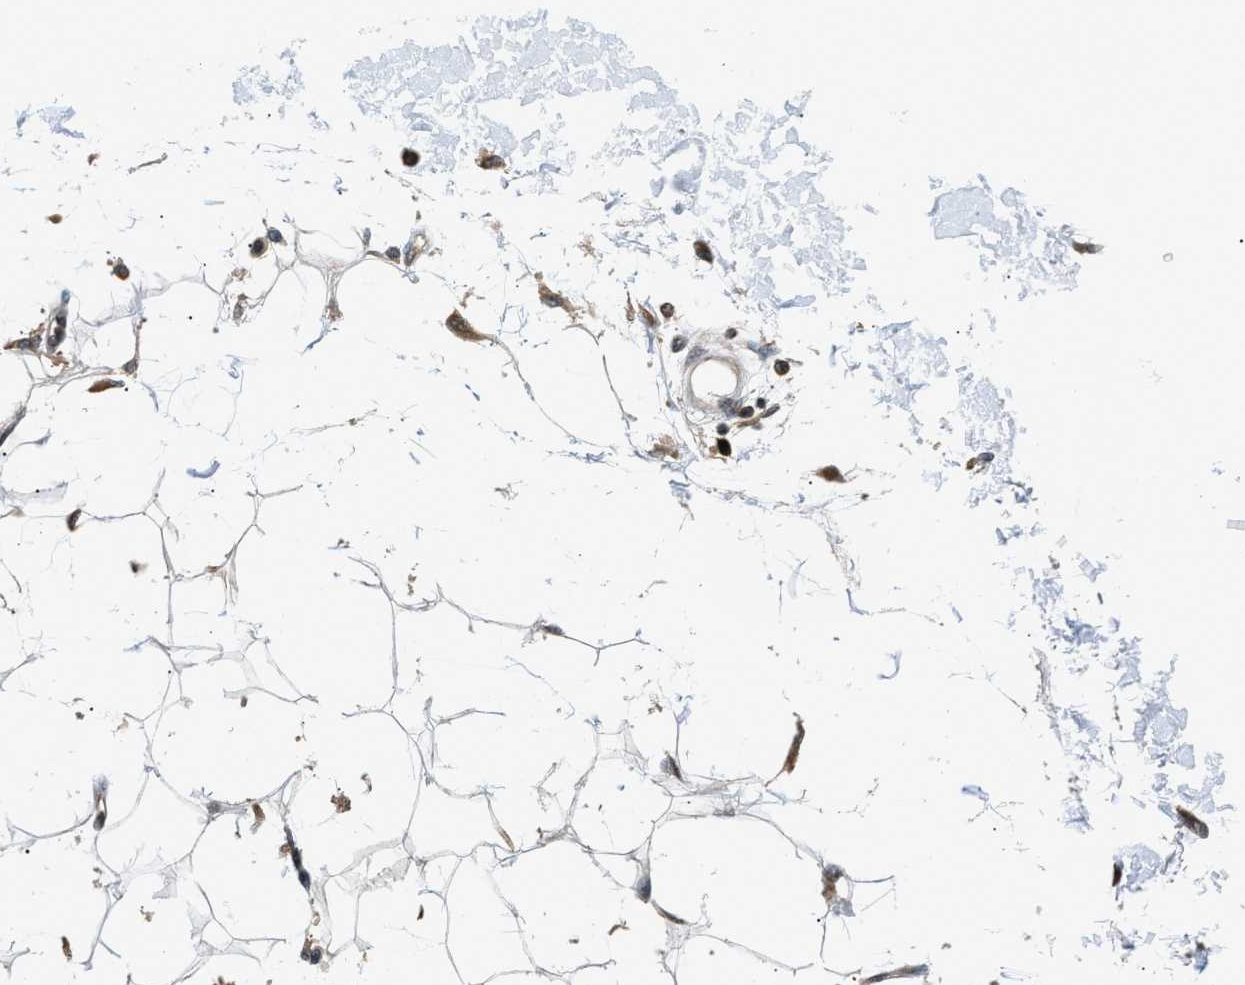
{"staining": {"intensity": "moderate", "quantity": ">75%", "location": "cytoplasmic/membranous"}, "tissue": "adipose tissue", "cell_type": "Adipocytes", "image_type": "normal", "snomed": [{"axis": "morphology", "description": "Squamous cell carcinoma, NOS"}, {"axis": "topography", "description": "Skin"}], "caption": "This is a photomicrograph of immunohistochemistry staining of normal adipose tissue, which shows moderate positivity in the cytoplasmic/membranous of adipocytes.", "gene": "RAB29", "patient": {"sex": "male", "age": 83}}